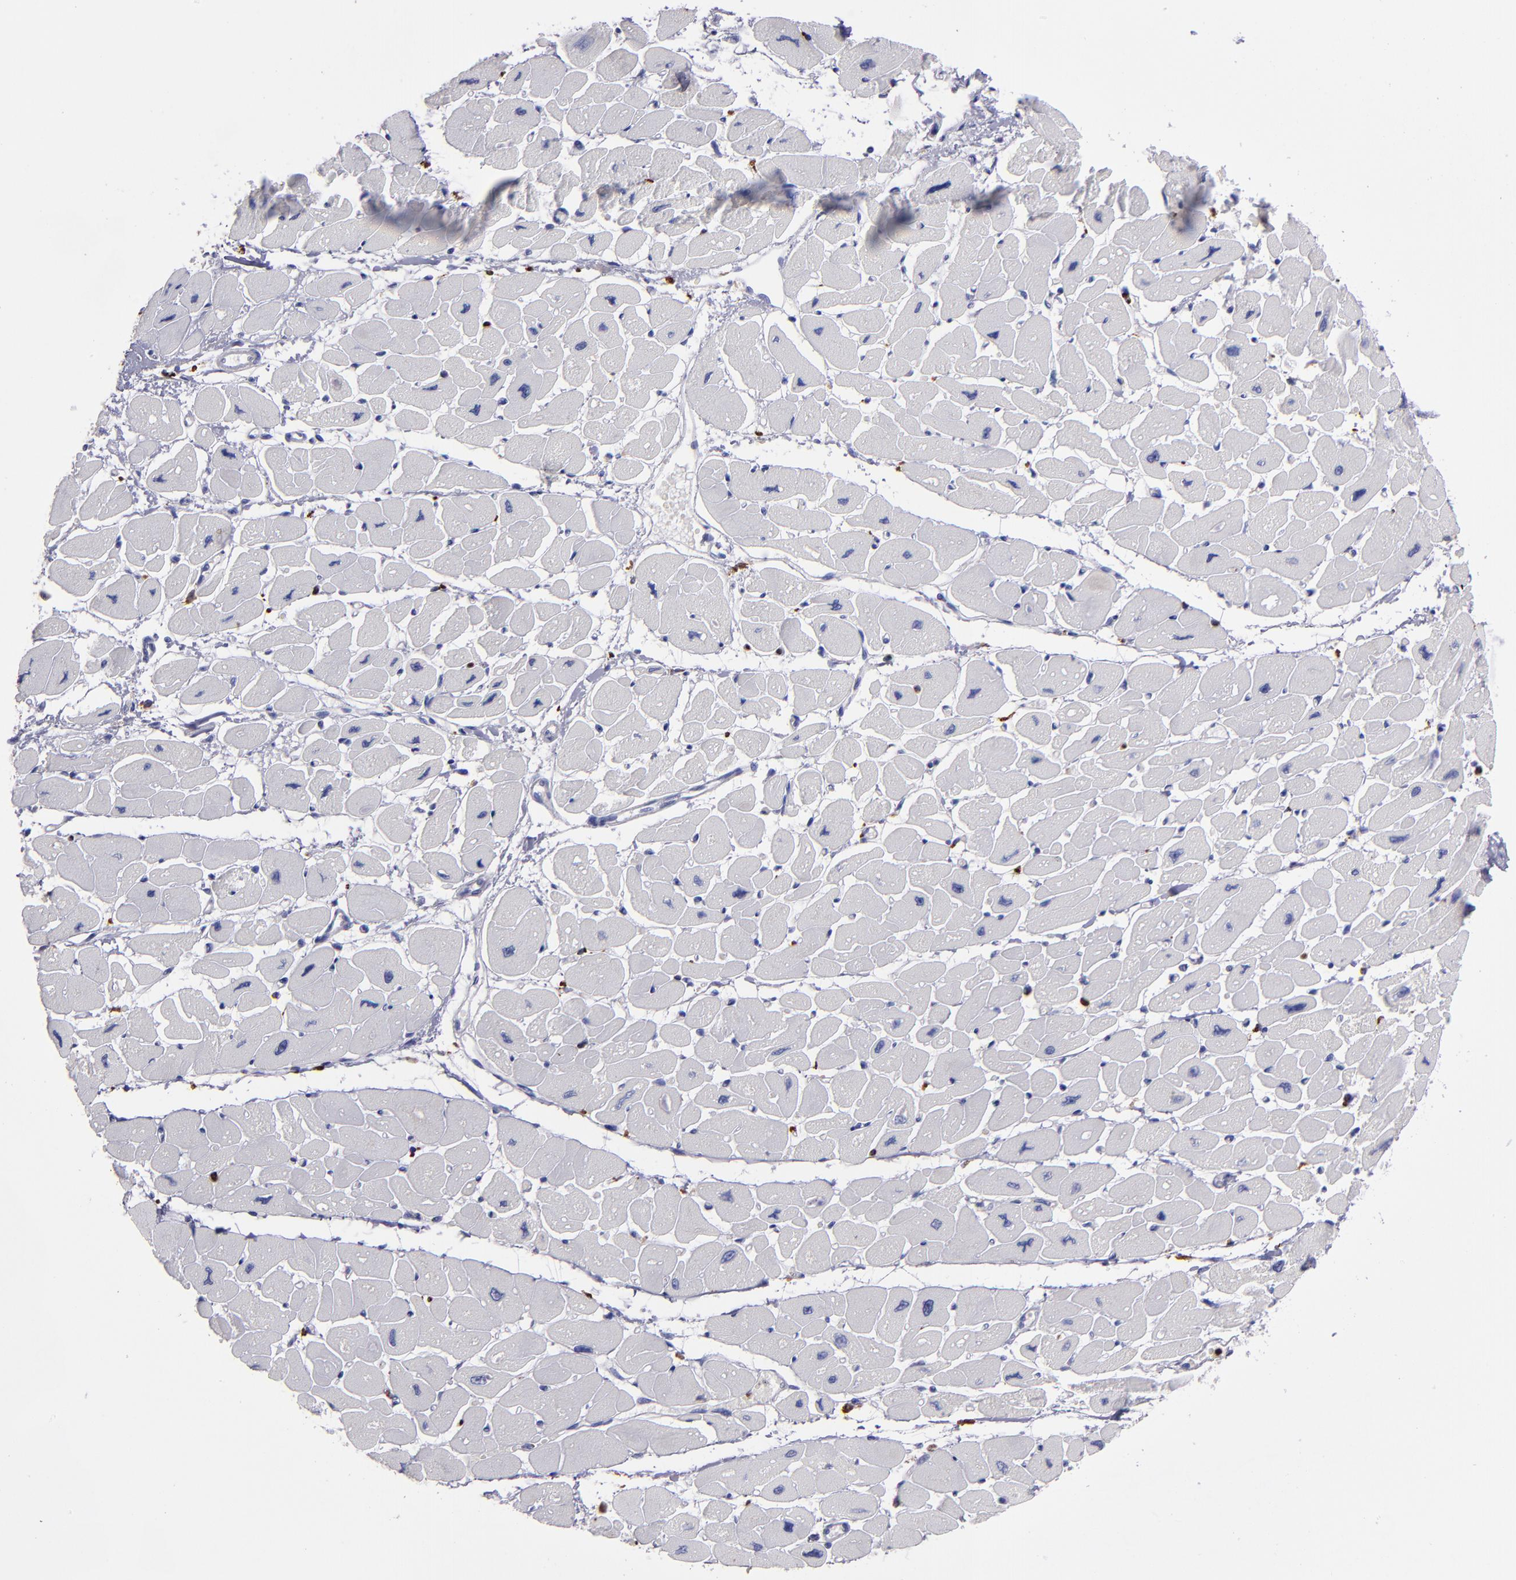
{"staining": {"intensity": "negative", "quantity": "none", "location": "none"}, "tissue": "heart muscle", "cell_type": "Cardiomyocytes", "image_type": "normal", "snomed": [{"axis": "morphology", "description": "Normal tissue, NOS"}, {"axis": "topography", "description": "Heart"}], "caption": "A micrograph of human heart muscle is negative for staining in cardiomyocytes. (DAB immunohistochemistry visualized using brightfield microscopy, high magnification).", "gene": "CTSS", "patient": {"sex": "female", "age": 54}}